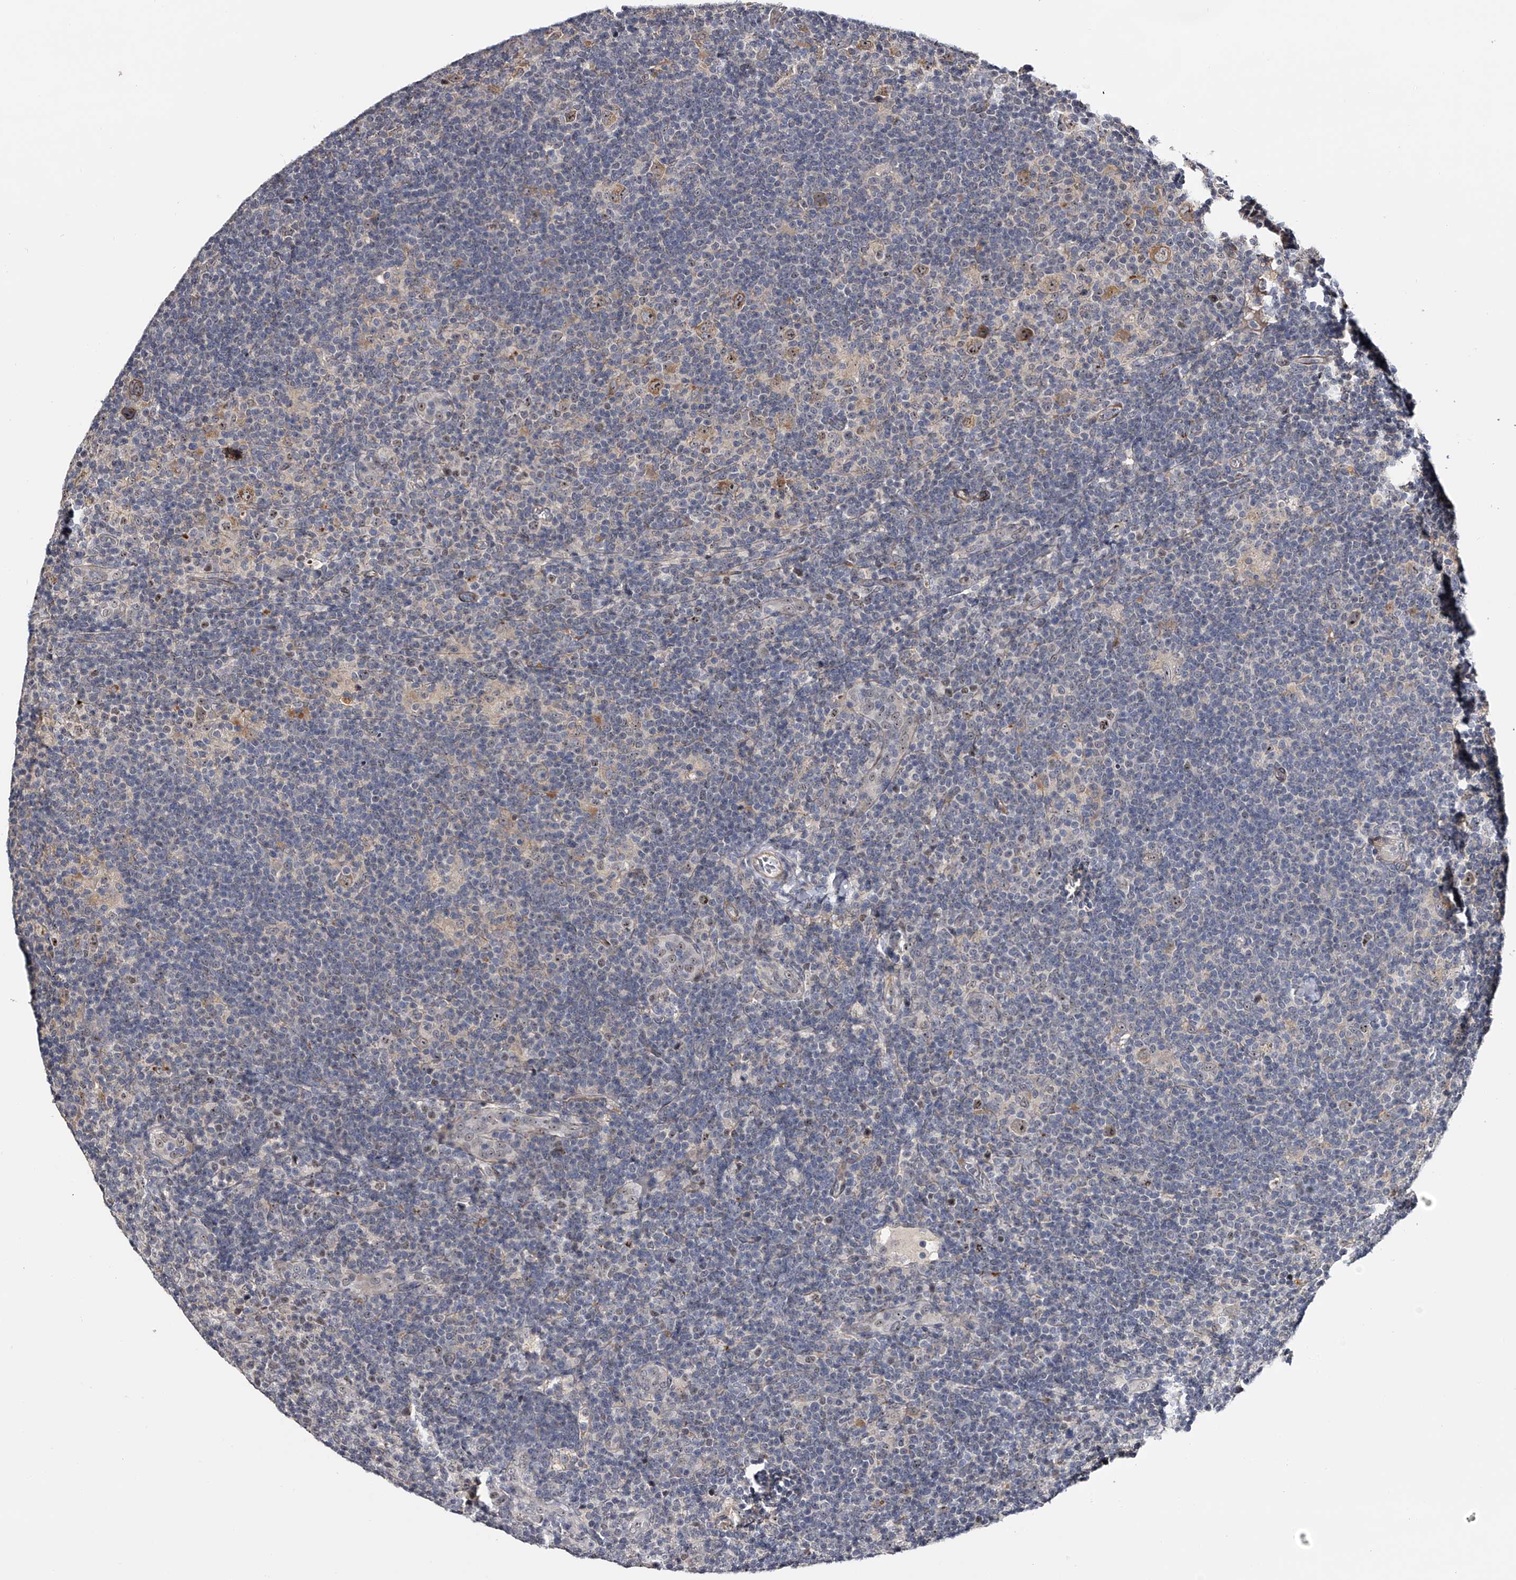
{"staining": {"intensity": "moderate", "quantity": "25%-75%", "location": "nuclear"}, "tissue": "lymphoma", "cell_type": "Tumor cells", "image_type": "cancer", "snomed": [{"axis": "morphology", "description": "Hodgkin's disease, NOS"}, {"axis": "topography", "description": "Lymph node"}], "caption": "Hodgkin's disease stained with a brown dye reveals moderate nuclear positive expression in approximately 25%-75% of tumor cells.", "gene": "MDN1", "patient": {"sex": "female", "age": 57}}